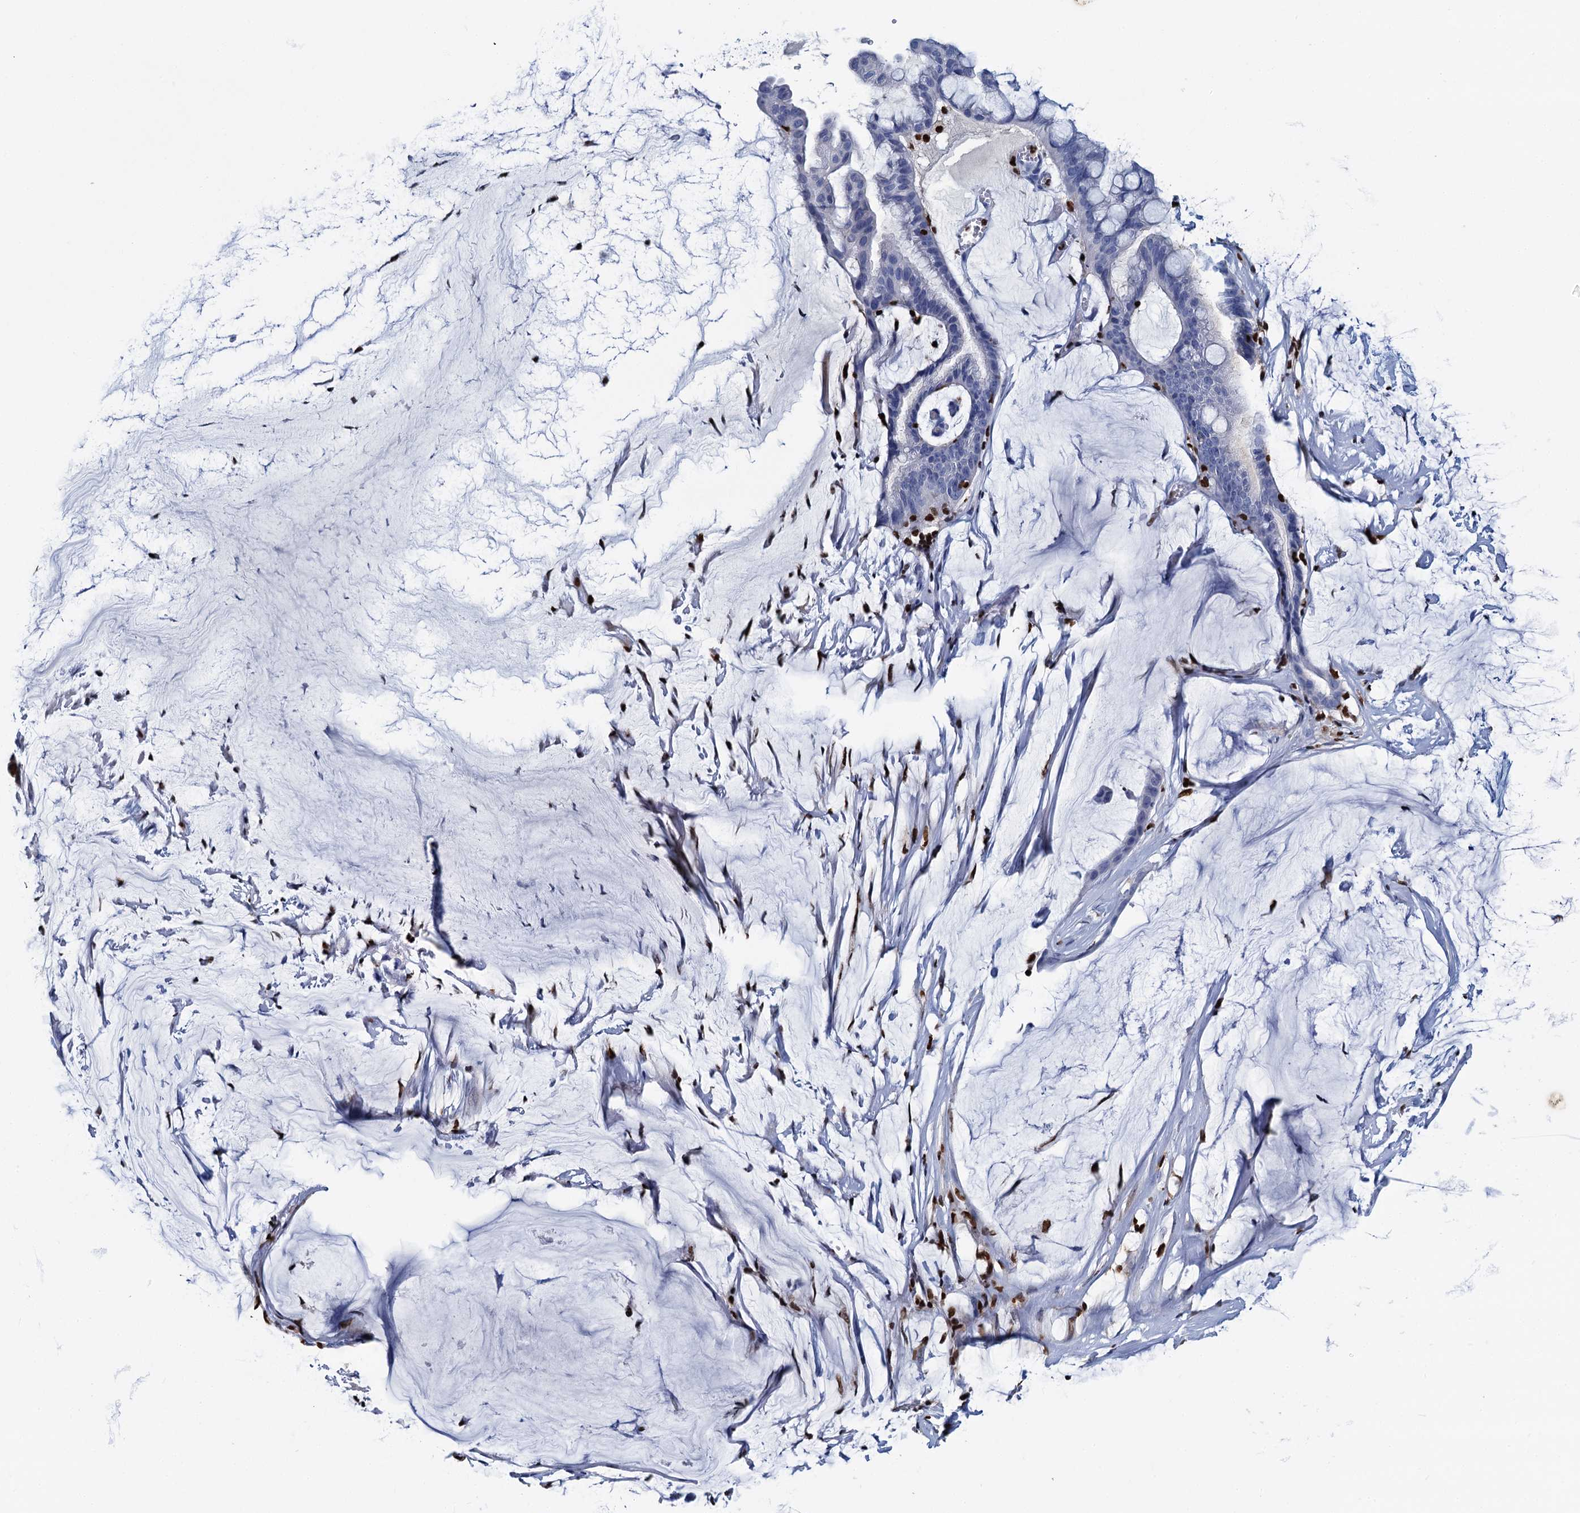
{"staining": {"intensity": "negative", "quantity": "none", "location": "none"}, "tissue": "ovarian cancer", "cell_type": "Tumor cells", "image_type": "cancer", "snomed": [{"axis": "morphology", "description": "Cystadenocarcinoma, mucinous, NOS"}, {"axis": "topography", "description": "Ovary"}], "caption": "Immunohistochemistry (IHC) micrograph of human ovarian cancer (mucinous cystadenocarcinoma) stained for a protein (brown), which displays no positivity in tumor cells.", "gene": "CELF2", "patient": {"sex": "female", "age": 73}}